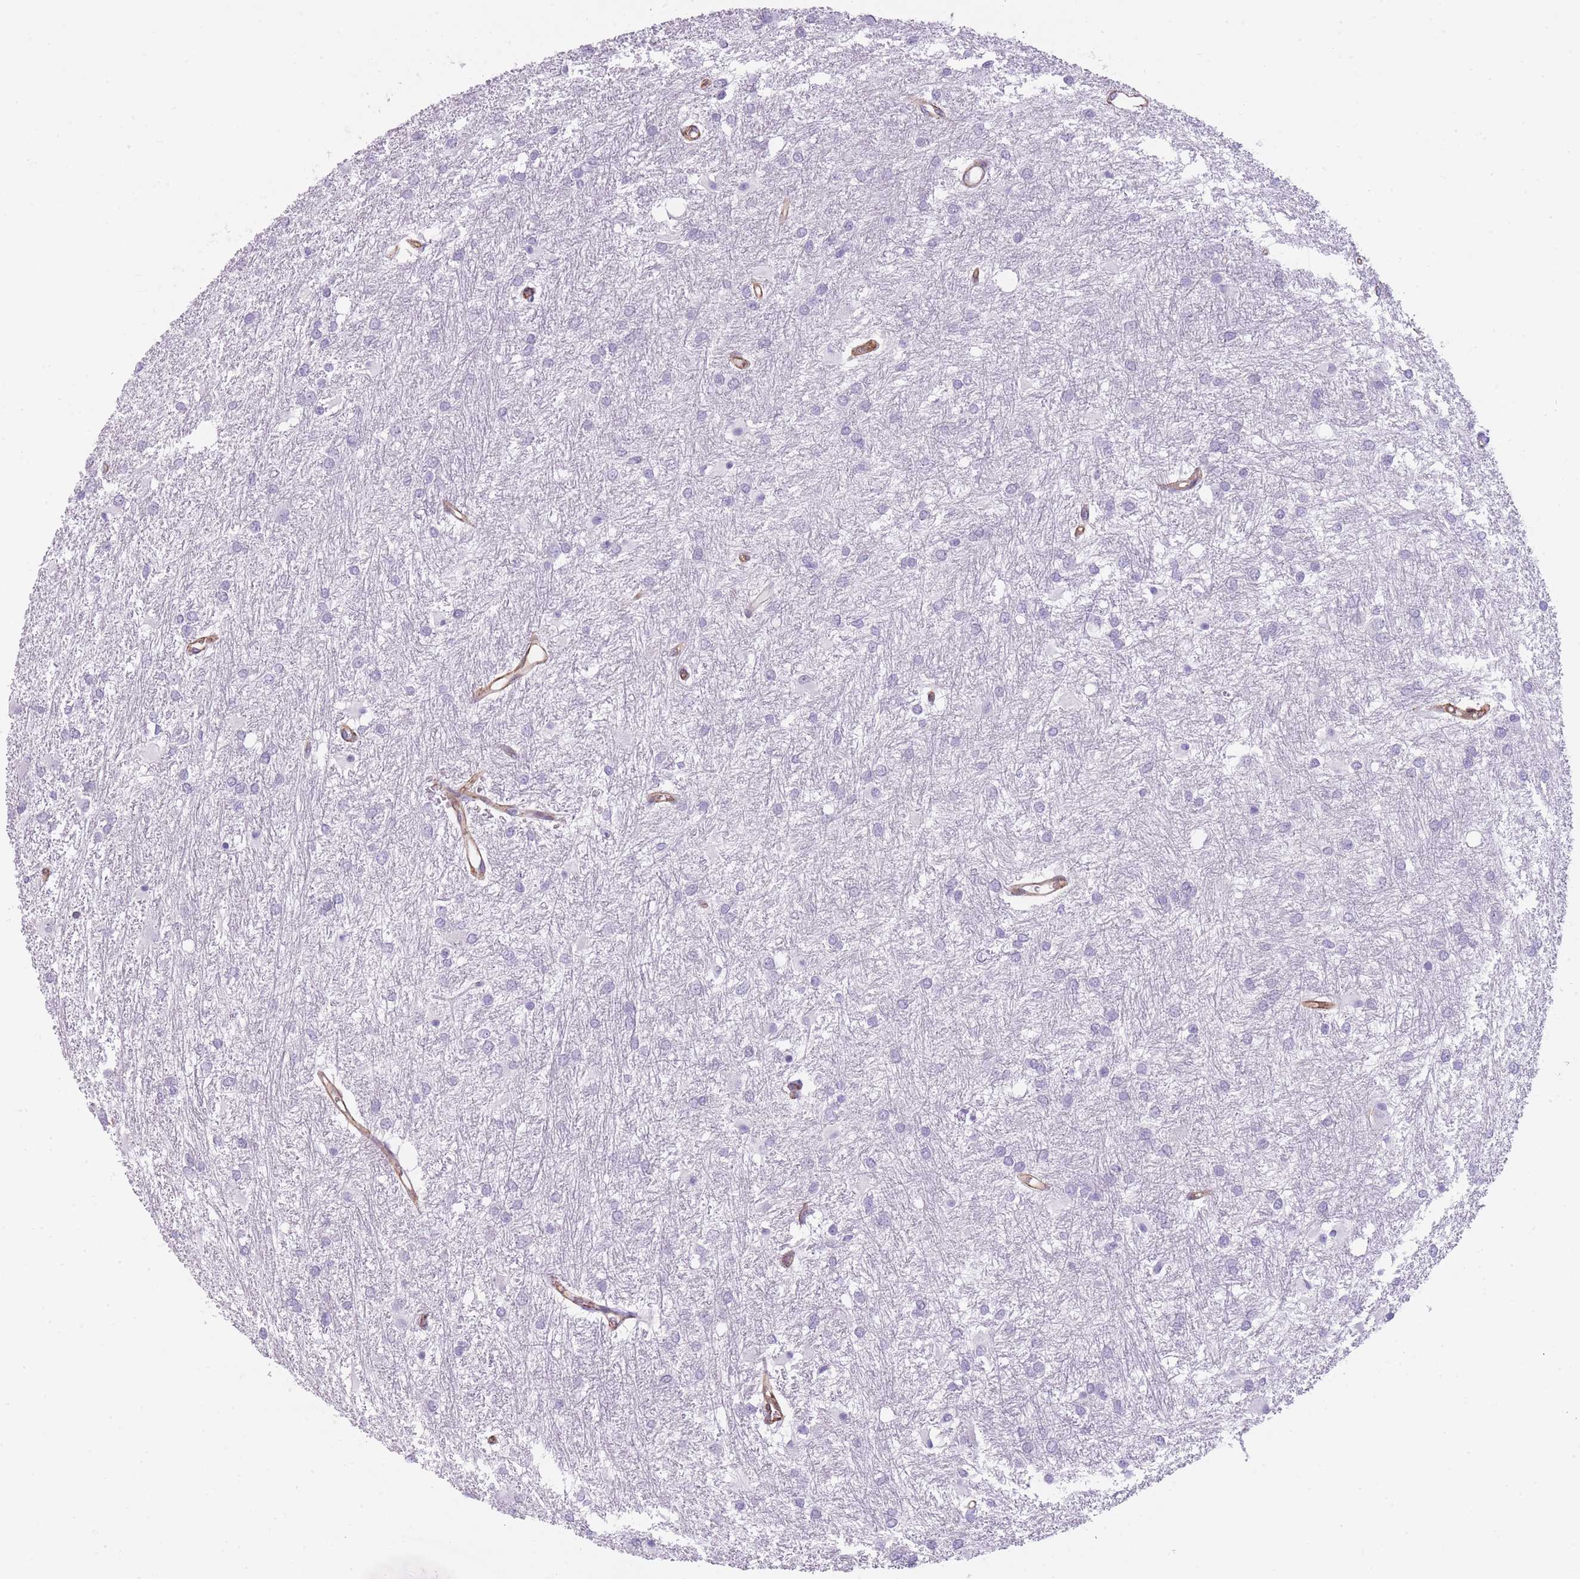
{"staining": {"intensity": "negative", "quantity": "none", "location": "none"}, "tissue": "glioma", "cell_type": "Tumor cells", "image_type": "cancer", "snomed": [{"axis": "morphology", "description": "Glioma, malignant, High grade"}, {"axis": "topography", "description": "Brain"}], "caption": "Immunohistochemical staining of high-grade glioma (malignant) displays no significant positivity in tumor cells.", "gene": "OR6B3", "patient": {"sex": "female", "age": 50}}